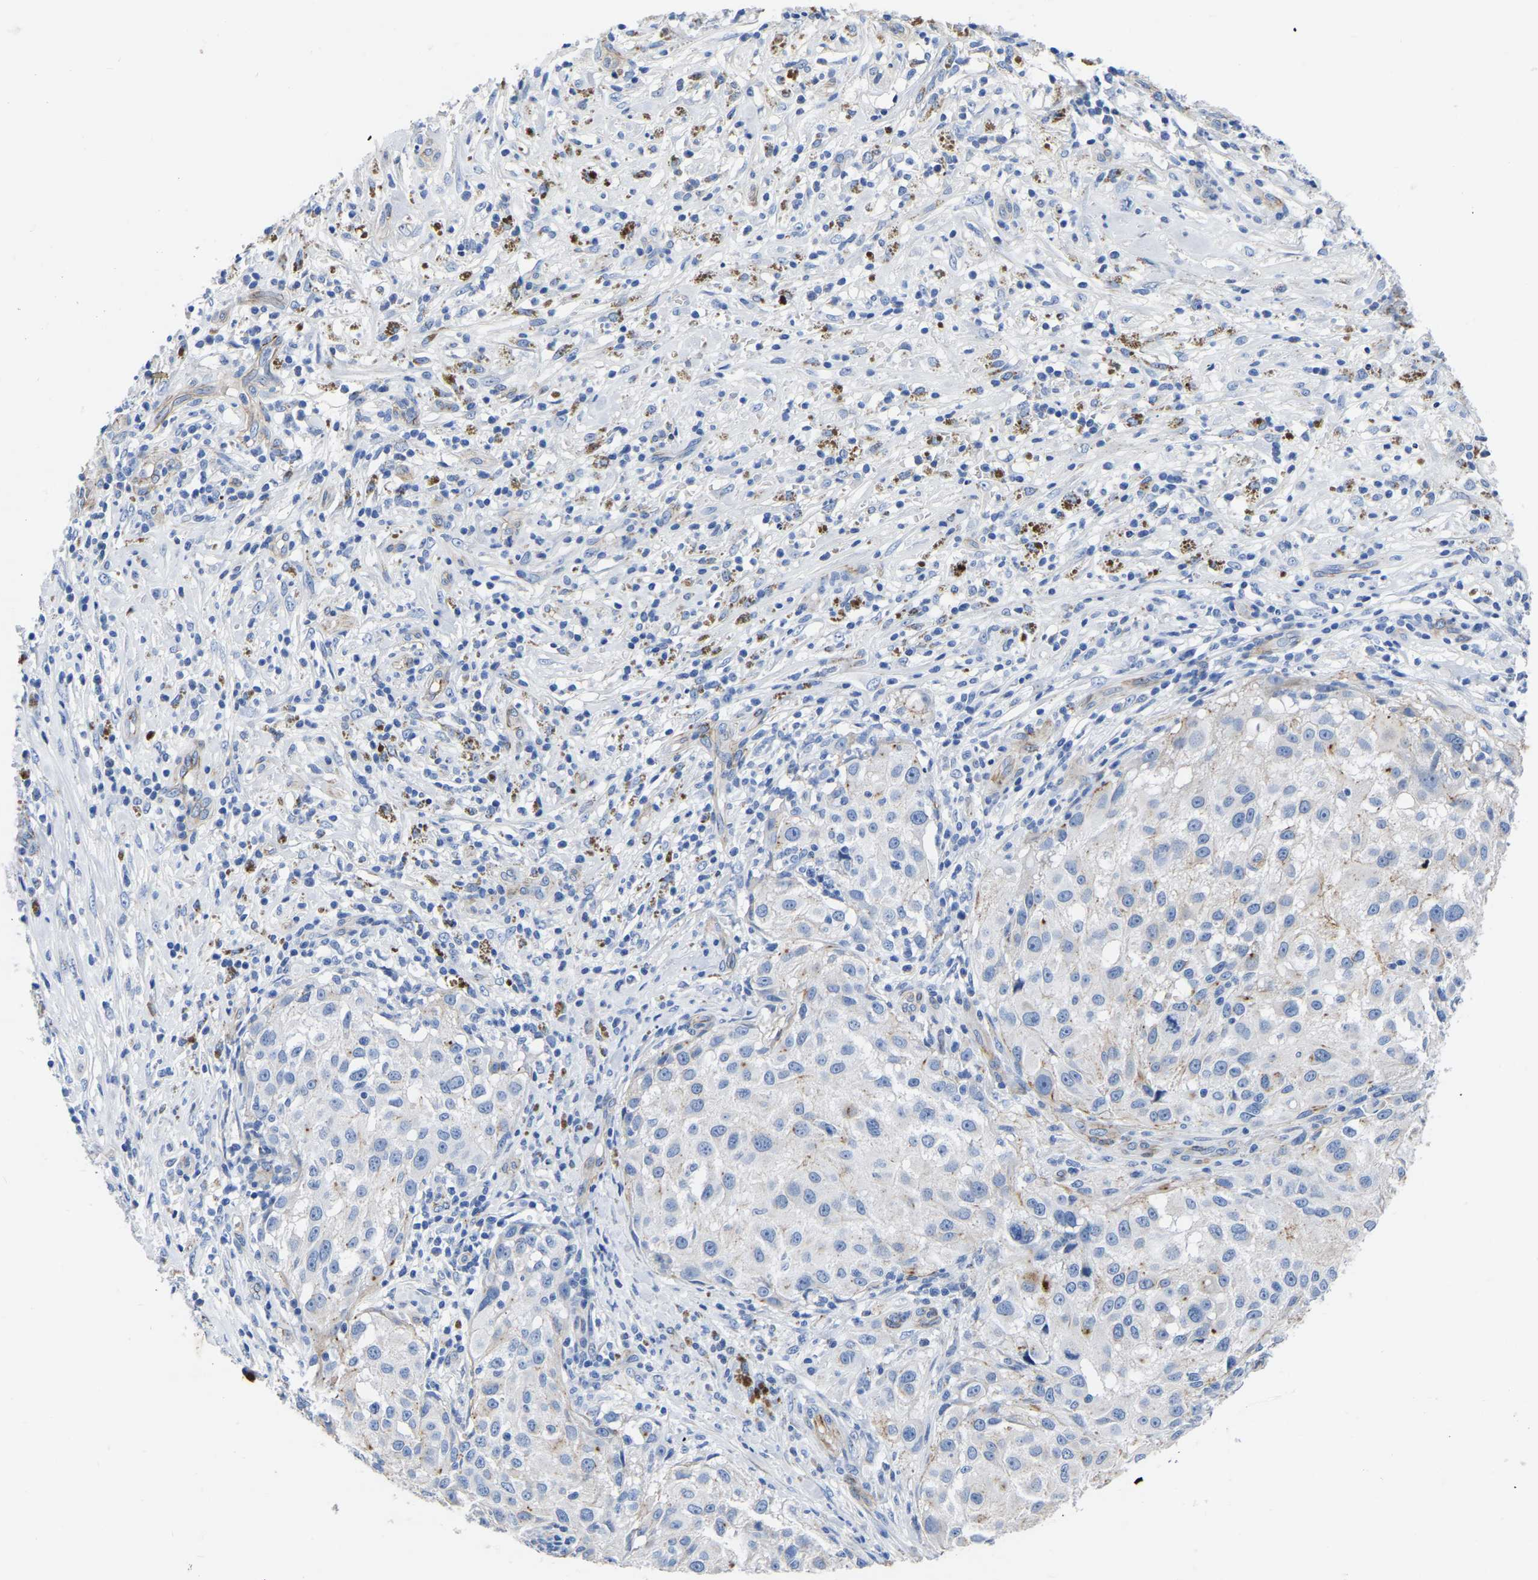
{"staining": {"intensity": "negative", "quantity": "none", "location": "none"}, "tissue": "melanoma", "cell_type": "Tumor cells", "image_type": "cancer", "snomed": [{"axis": "morphology", "description": "Necrosis, NOS"}, {"axis": "morphology", "description": "Malignant melanoma, NOS"}, {"axis": "topography", "description": "Skin"}], "caption": "A micrograph of melanoma stained for a protein shows no brown staining in tumor cells.", "gene": "SLC45A3", "patient": {"sex": "female", "age": 87}}